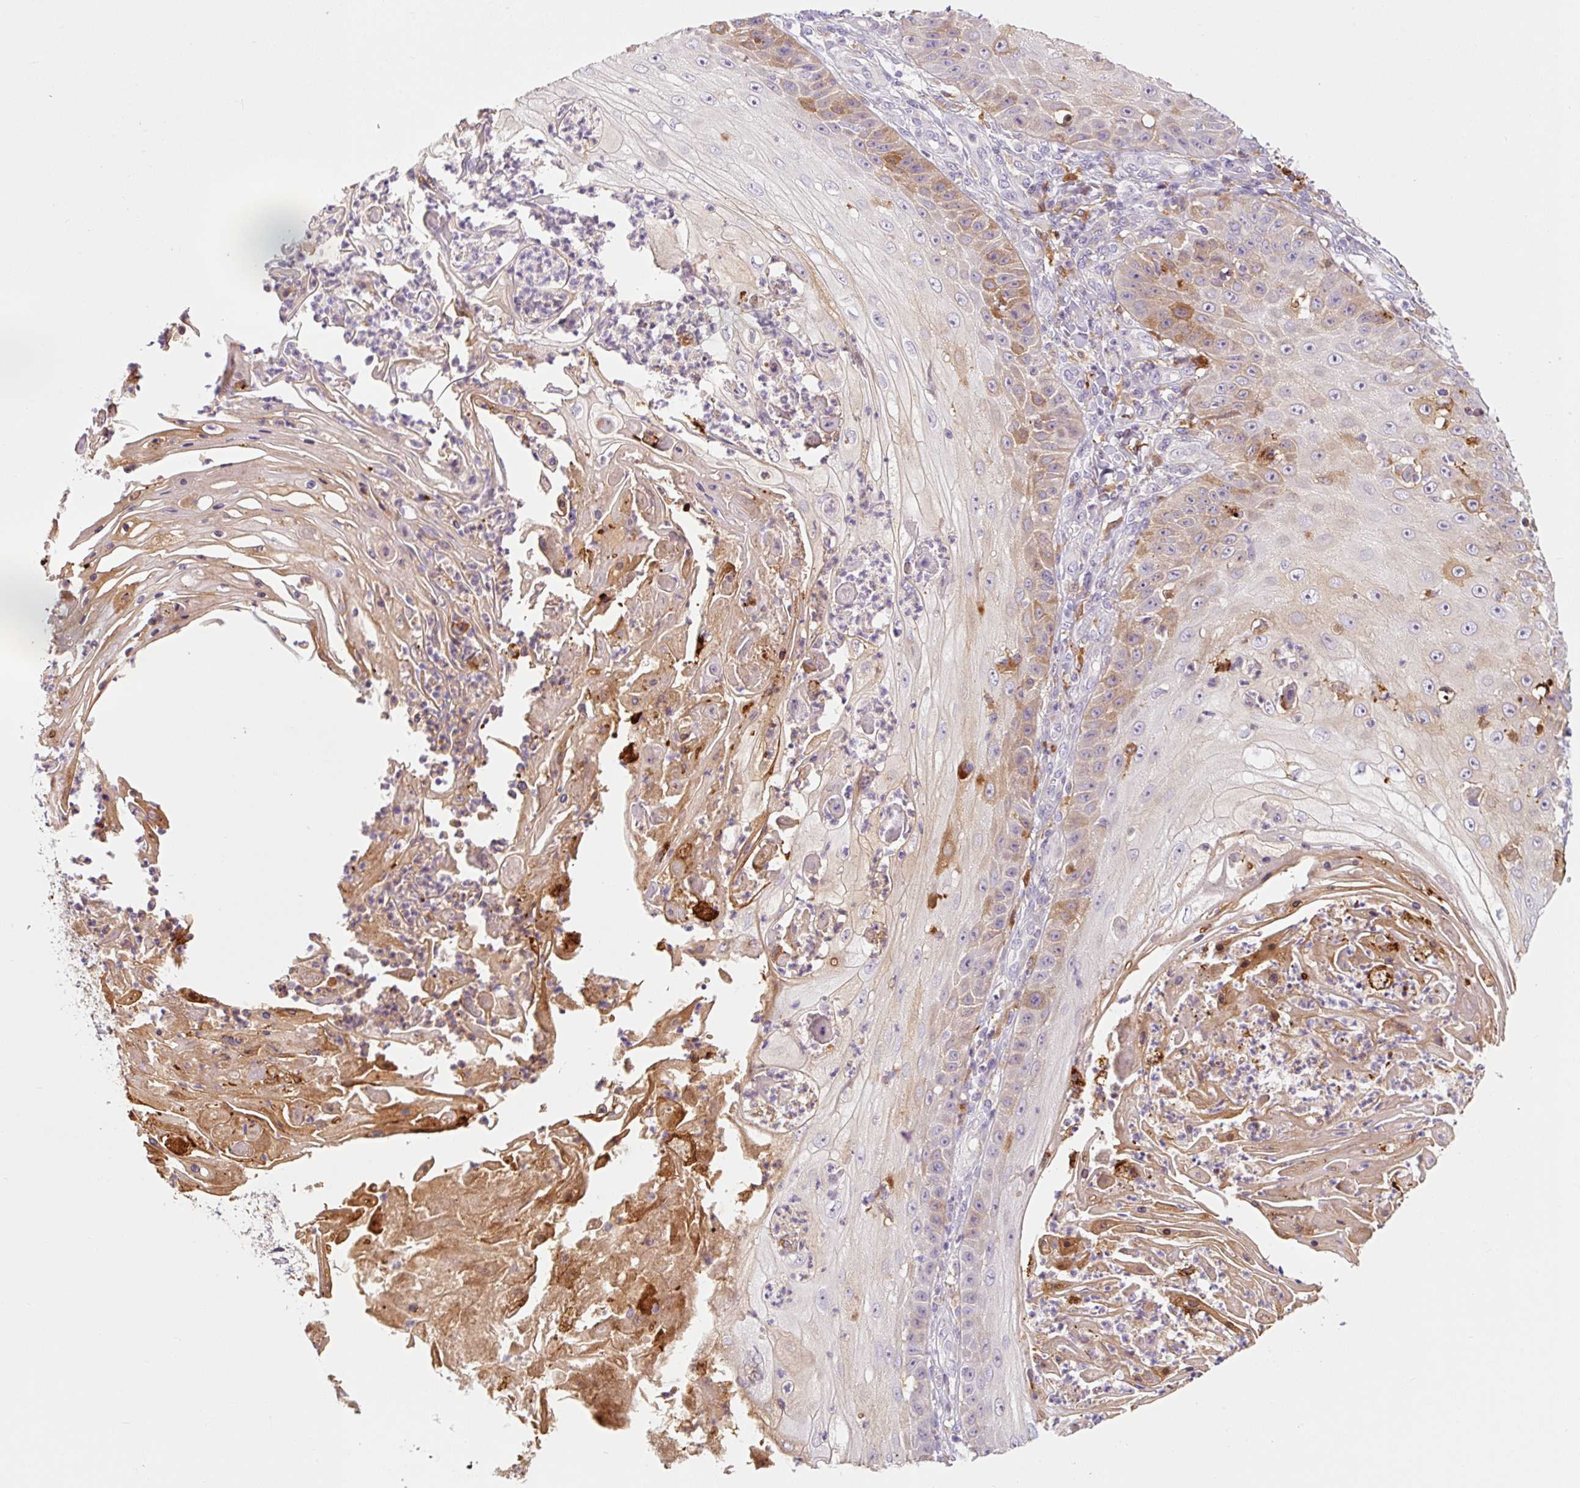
{"staining": {"intensity": "moderate", "quantity": "<25%", "location": "cytoplasmic/membranous"}, "tissue": "skin cancer", "cell_type": "Tumor cells", "image_type": "cancer", "snomed": [{"axis": "morphology", "description": "Squamous cell carcinoma, NOS"}, {"axis": "topography", "description": "Skin"}], "caption": "A histopathology image showing moderate cytoplasmic/membranous expression in approximately <25% of tumor cells in skin cancer (squamous cell carcinoma), as visualized by brown immunohistochemical staining.", "gene": "FUT10", "patient": {"sex": "male", "age": 70}}